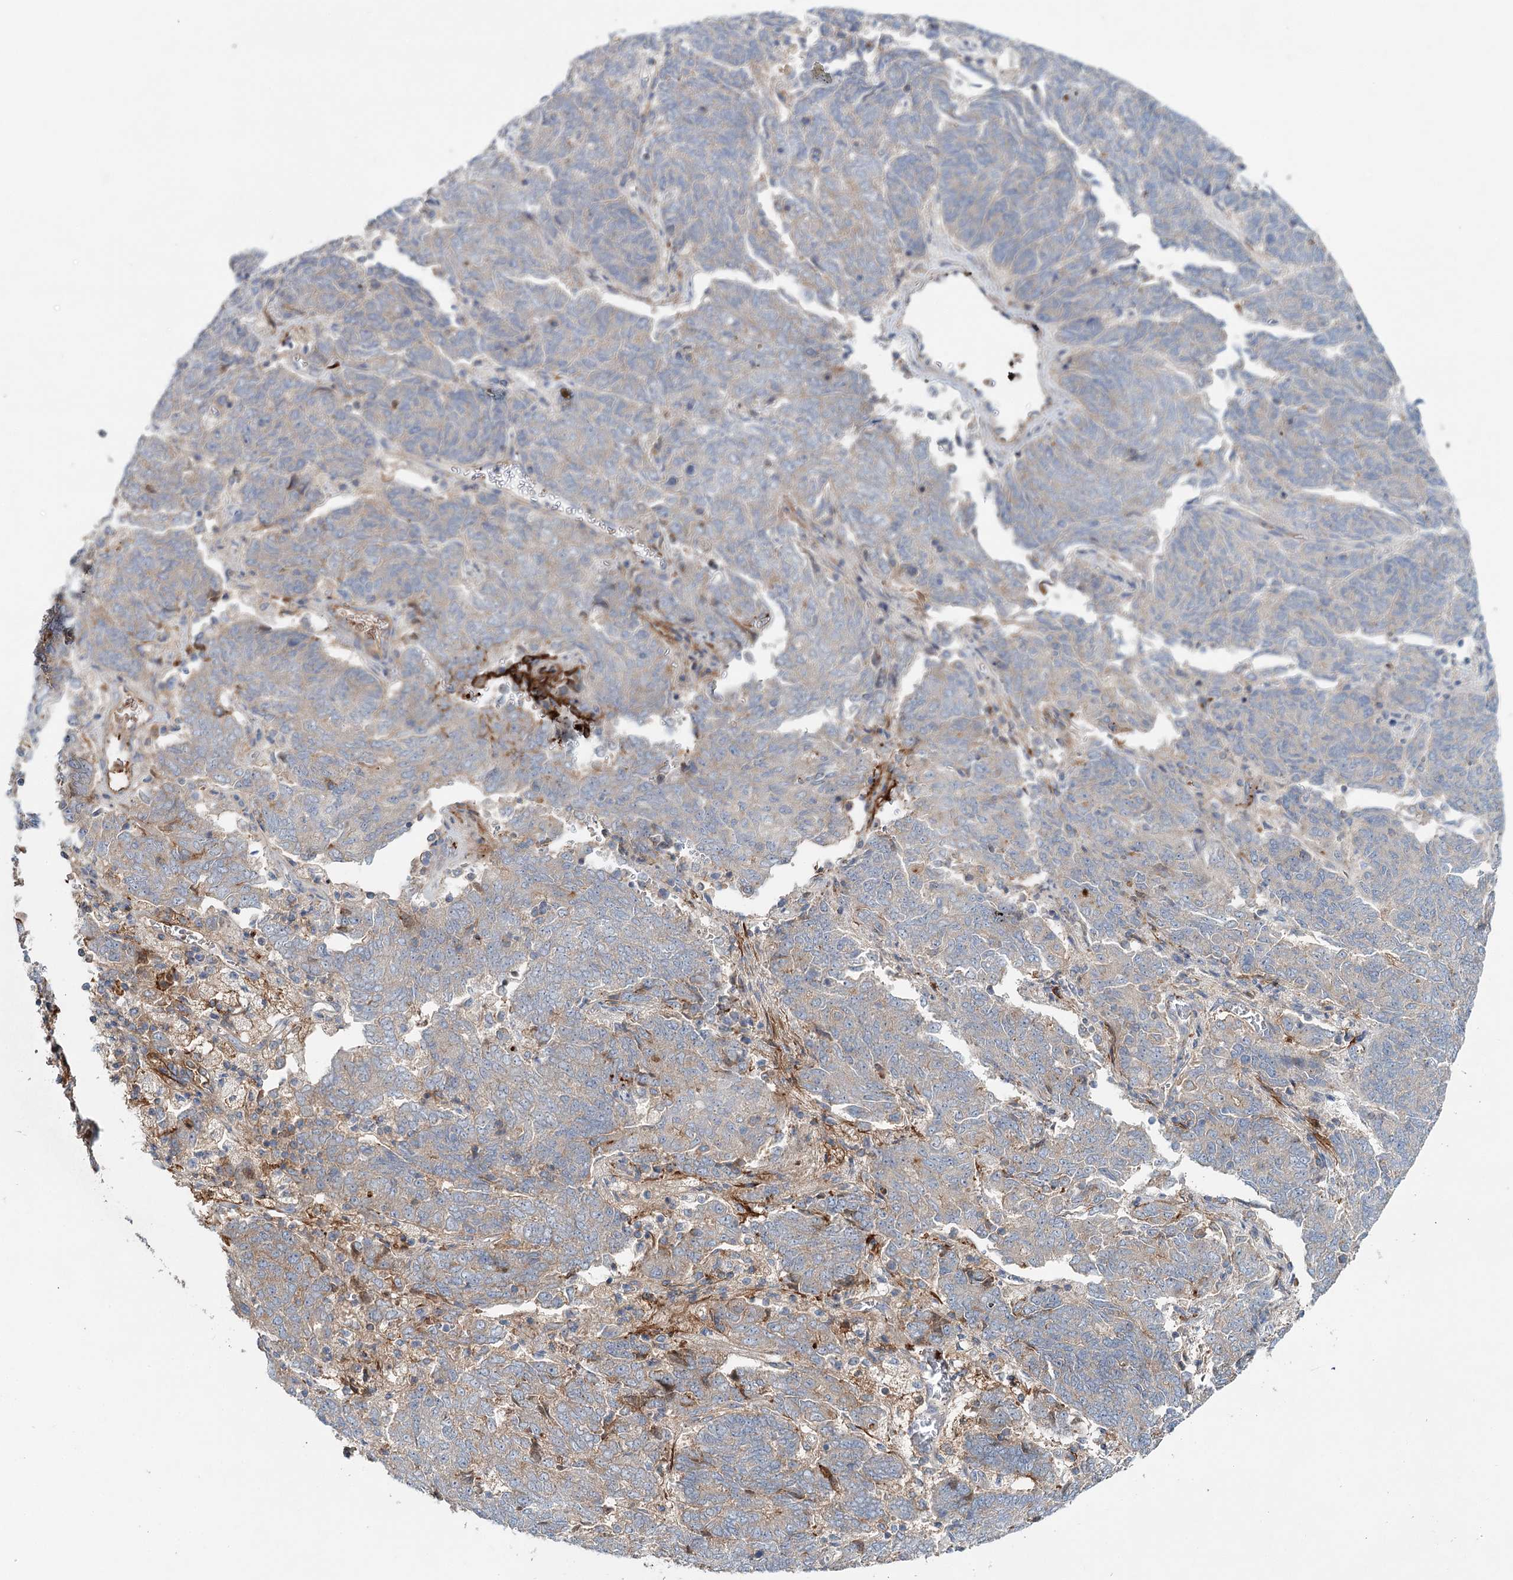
{"staining": {"intensity": "weak", "quantity": "25%-75%", "location": "cytoplasmic/membranous"}, "tissue": "endometrial cancer", "cell_type": "Tumor cells", "image_type": "cancer", "snomed": [{"axis": "morphology", "description": "Adenocarcinoma, NOS"}, {"axis": "topography", "description": "Endometrium"}], "caption": "The immunohistochemical stain shows weak cytoplasmic/membranous staining in tumor cells of endometrial adenocarcinoma tissue.", "gene": "ALKBH8", "patient": {"sex": "female", "age": 80}}